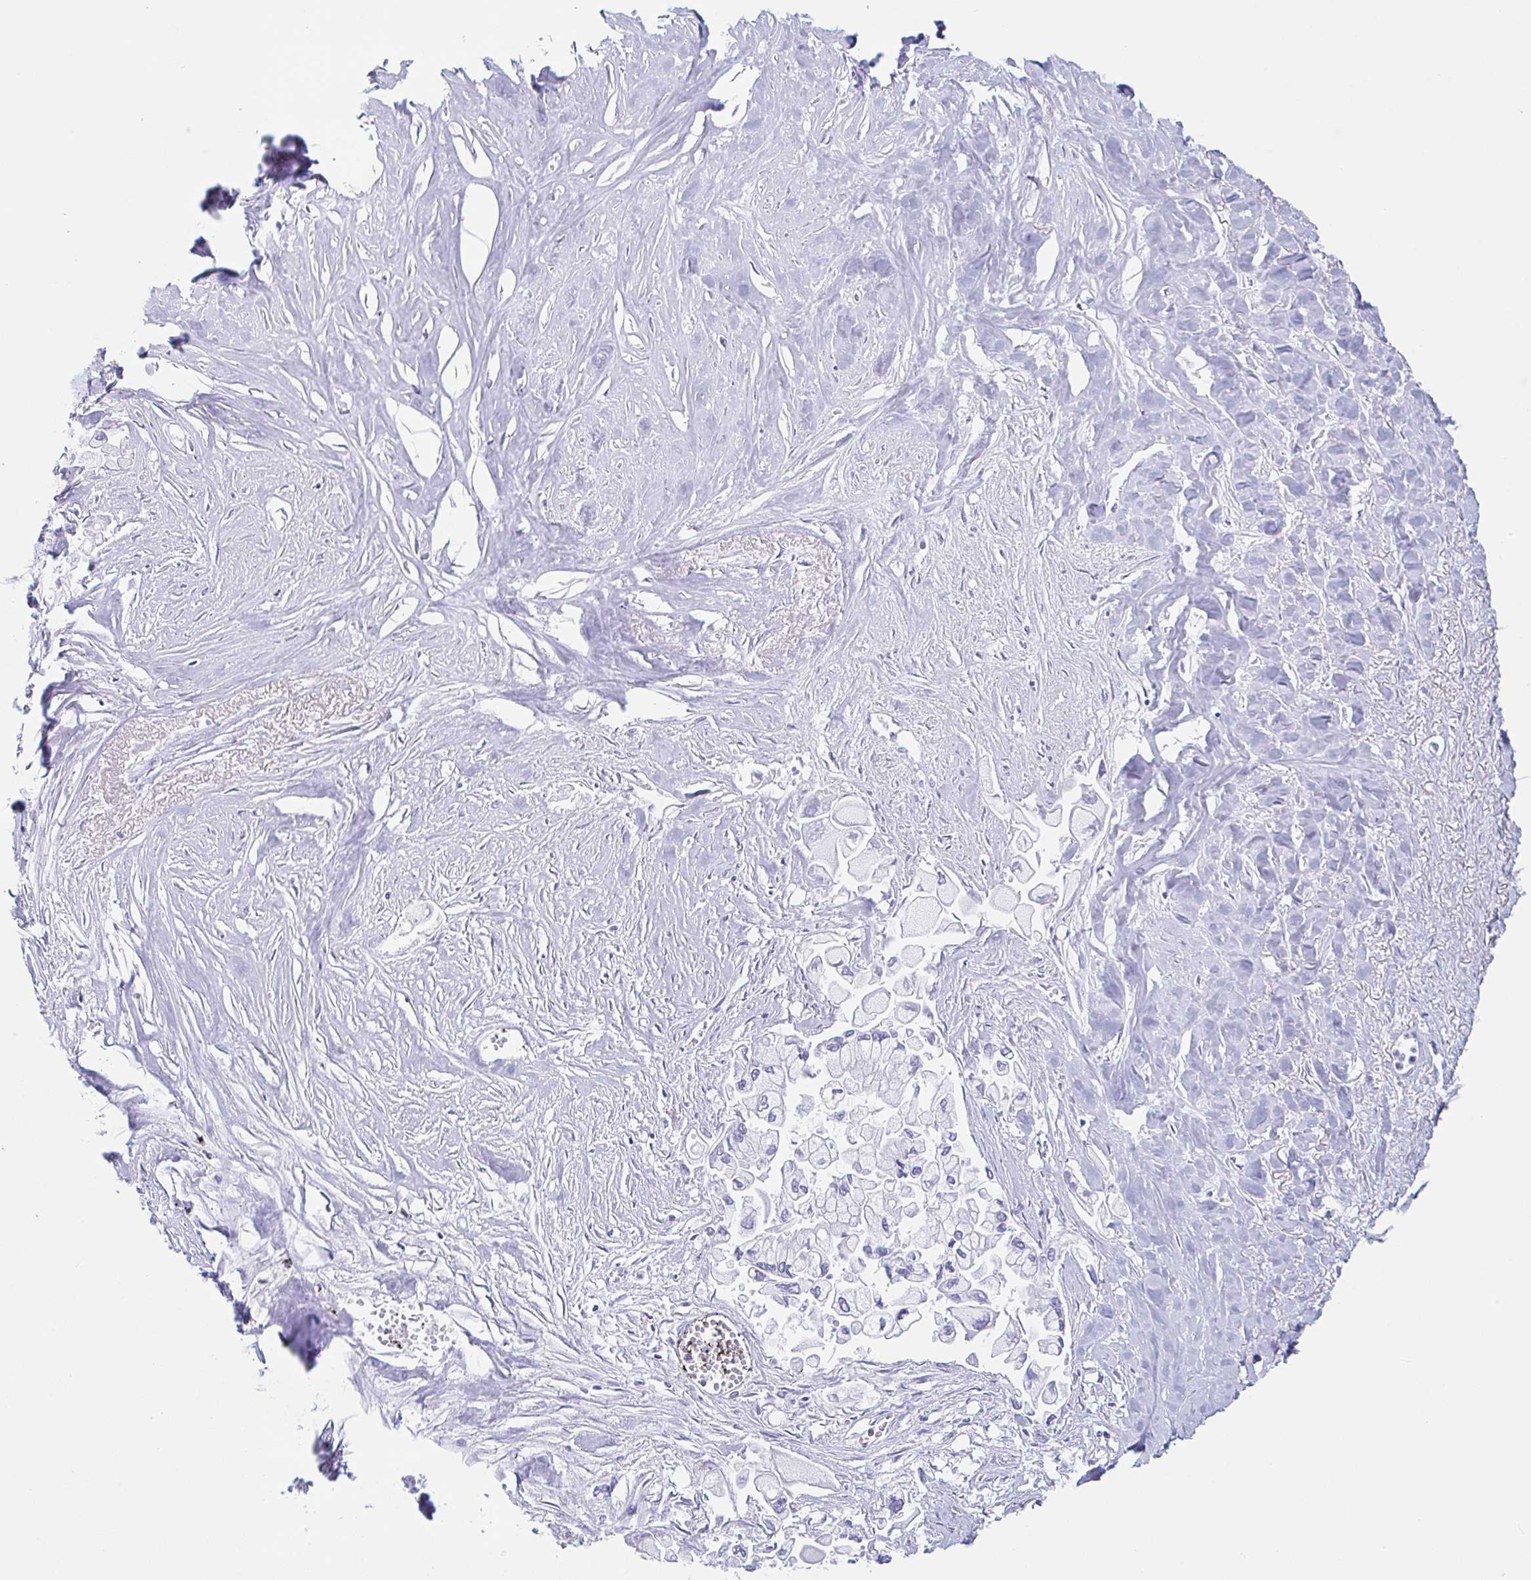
{"staining": {"intensity": "negative", "quantity": "none", "location": "none"}, "tissue": "pancreatic cancer", "cell_type": "Tumor cells", "image_type": "cancer", "snomed": [{"axis": "morphology", "description": "Adenocarcinoma, NOS"}, {"axis": "topography", "description": "Pancreas"}], "caption": "Immunohistochemical staining of human pancreatic adenocarcinoma displays no significant staining in tumor cells.", "gene": "TAS2R41", "patient": {"sex": "female", "age": 79}}